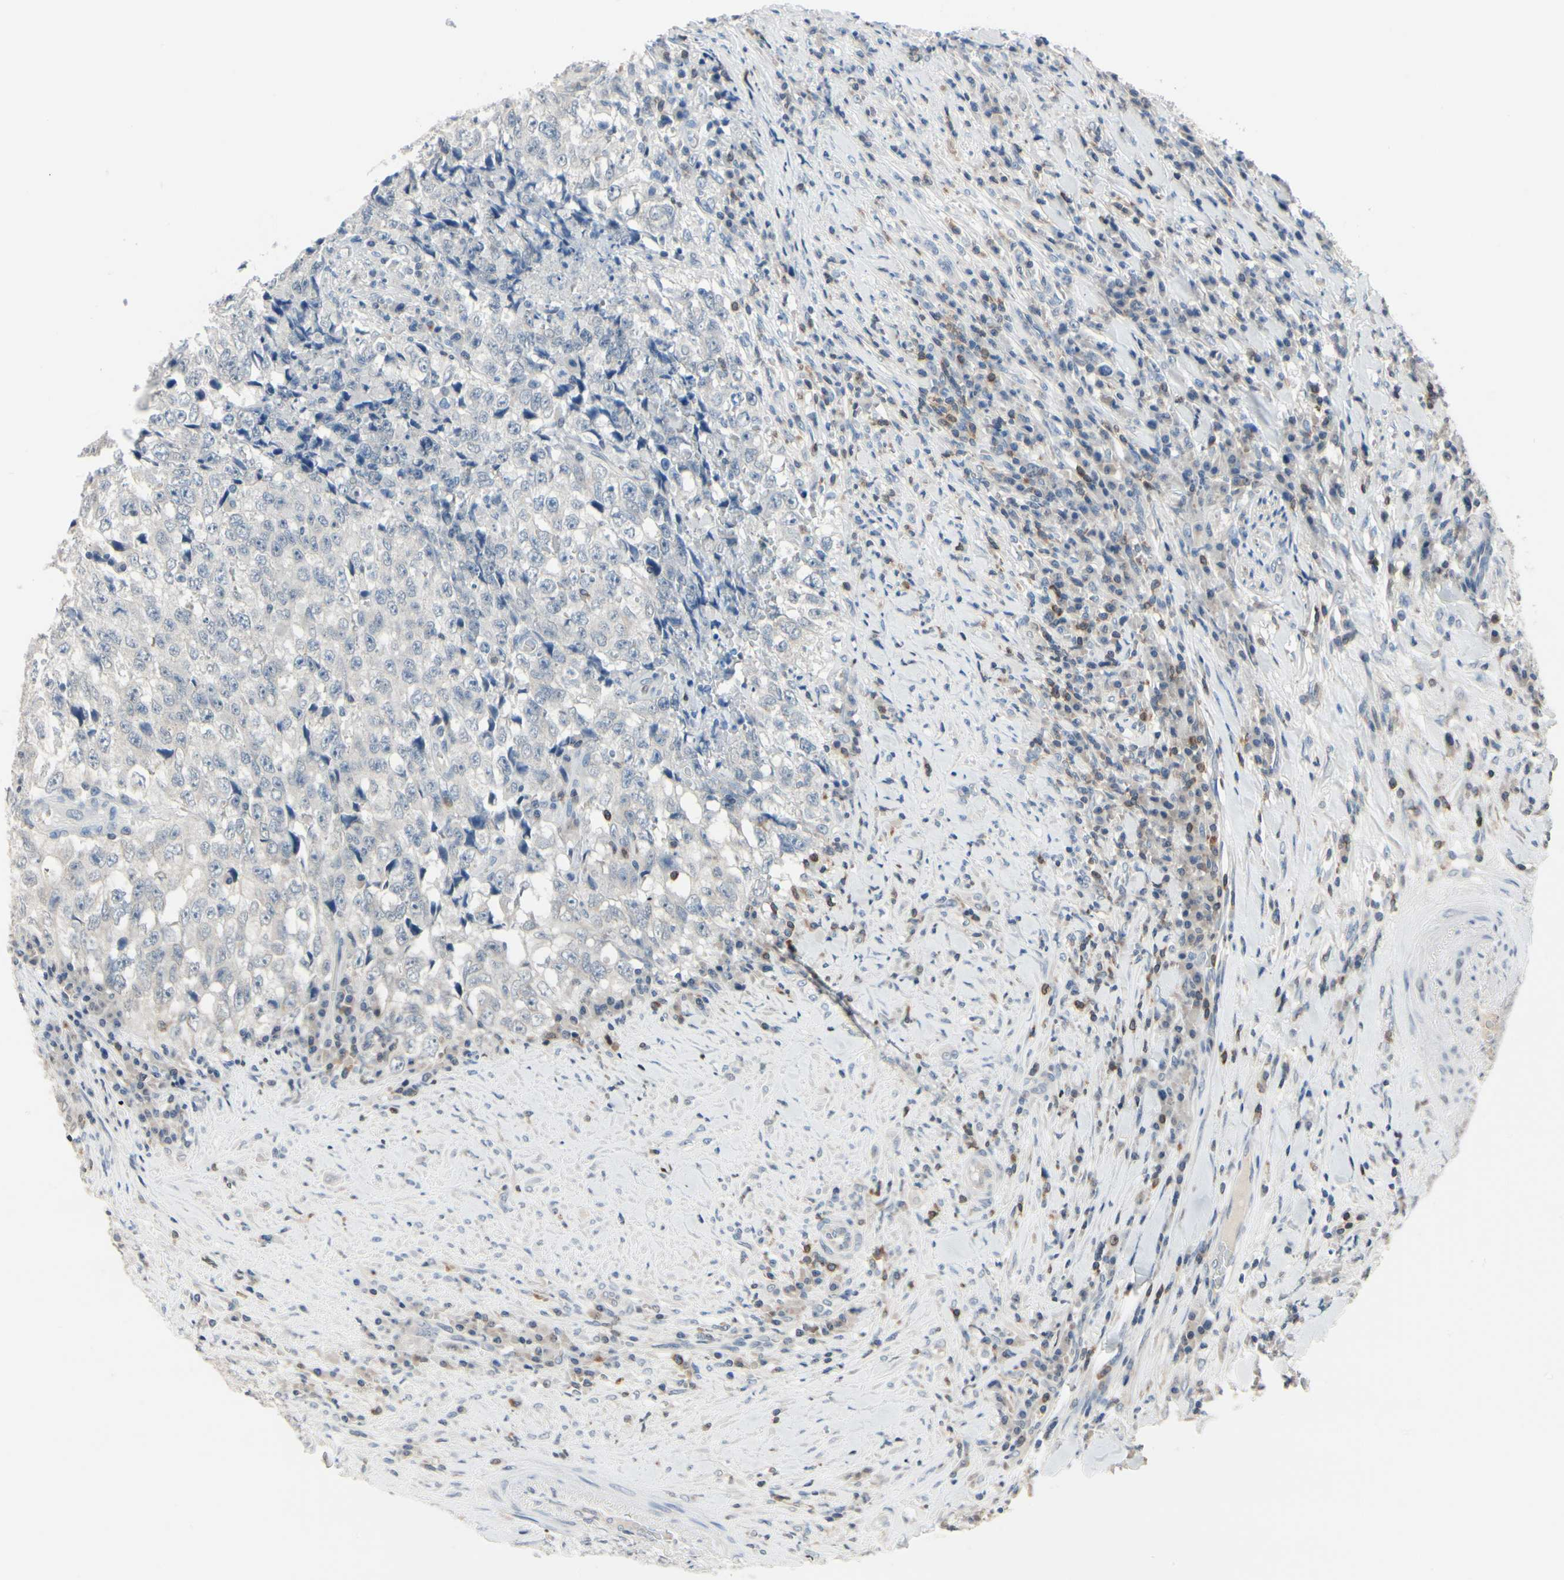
{"staining": {"intensity": "negative", "quantity": "none", "location": "none"}, "tissue": "testis cancer", "cell_type": "Tumor cells", "image_type": "cancer", "snomed": [{"axis": "morphology", "description": "Necrosis, NOS"}, {"axis": "morphology", "description": "Carcinoma, Embryonal, NOS"}, {"axis": "topography", "description": "Testis"}], "caption": "Protein analysis of testis cancer (embryonal carcinoma) shows no significant staining in tumor cells.", "gene": "NFATC2", "patient": {"sex": "male", "age": 19}}